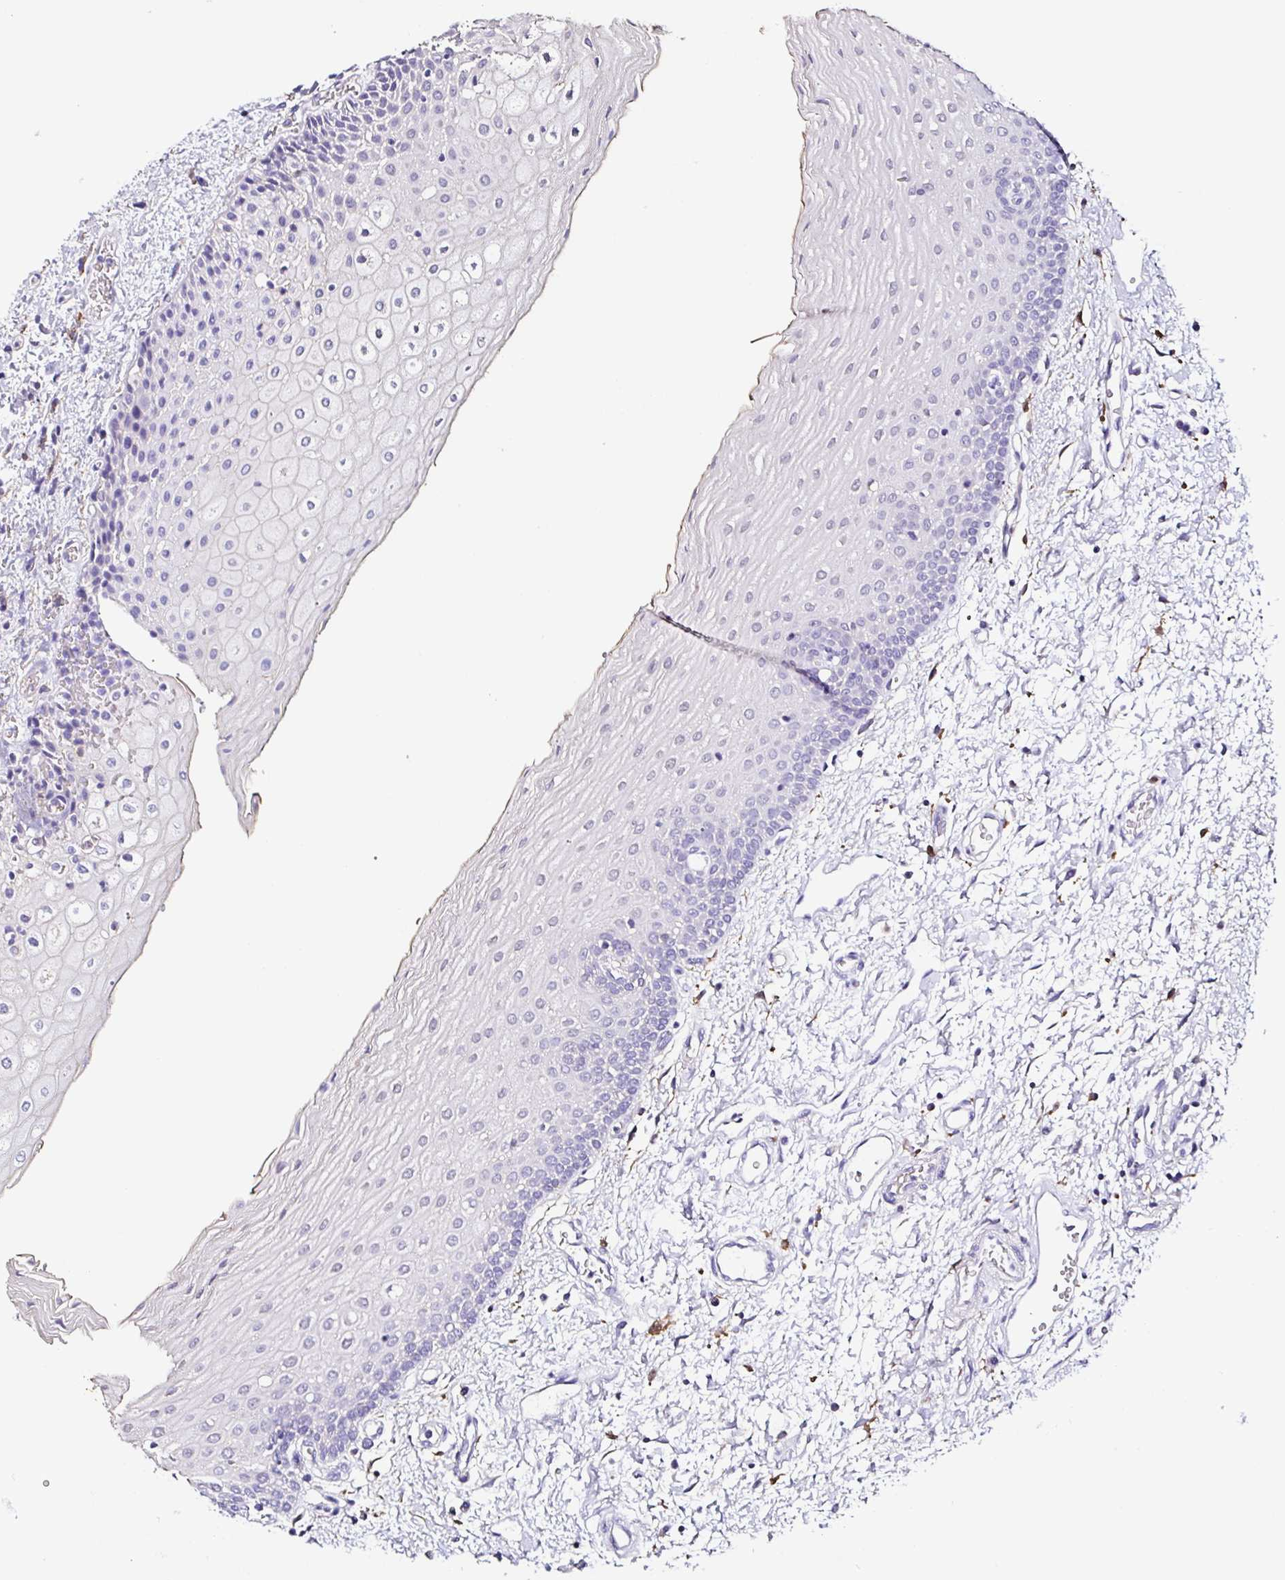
{"staining": {"intensity": "negative", "quantity": "none", "location": "none"}, "tissue": "oral mucosa", "cell_type": "Squamous epithelial cells", "image_type": "normal", "snomed": [{"axis": "morphology", "description": "Normal tissue, NOS"}, {"axis": "topography", "description": "Oral tissue"}], "caption": "The photomicrograph exhibits no significant staining in squamous epithelial cells of oral mucosa. Brightfield microscopy of IHC stained with DAB (3,3'-diaminobenzidine) (brown) and hematoxylin (blue), captured at high magnification.", "gene": "ANXA10", "patient": {"sex": "female", "age": 43}}